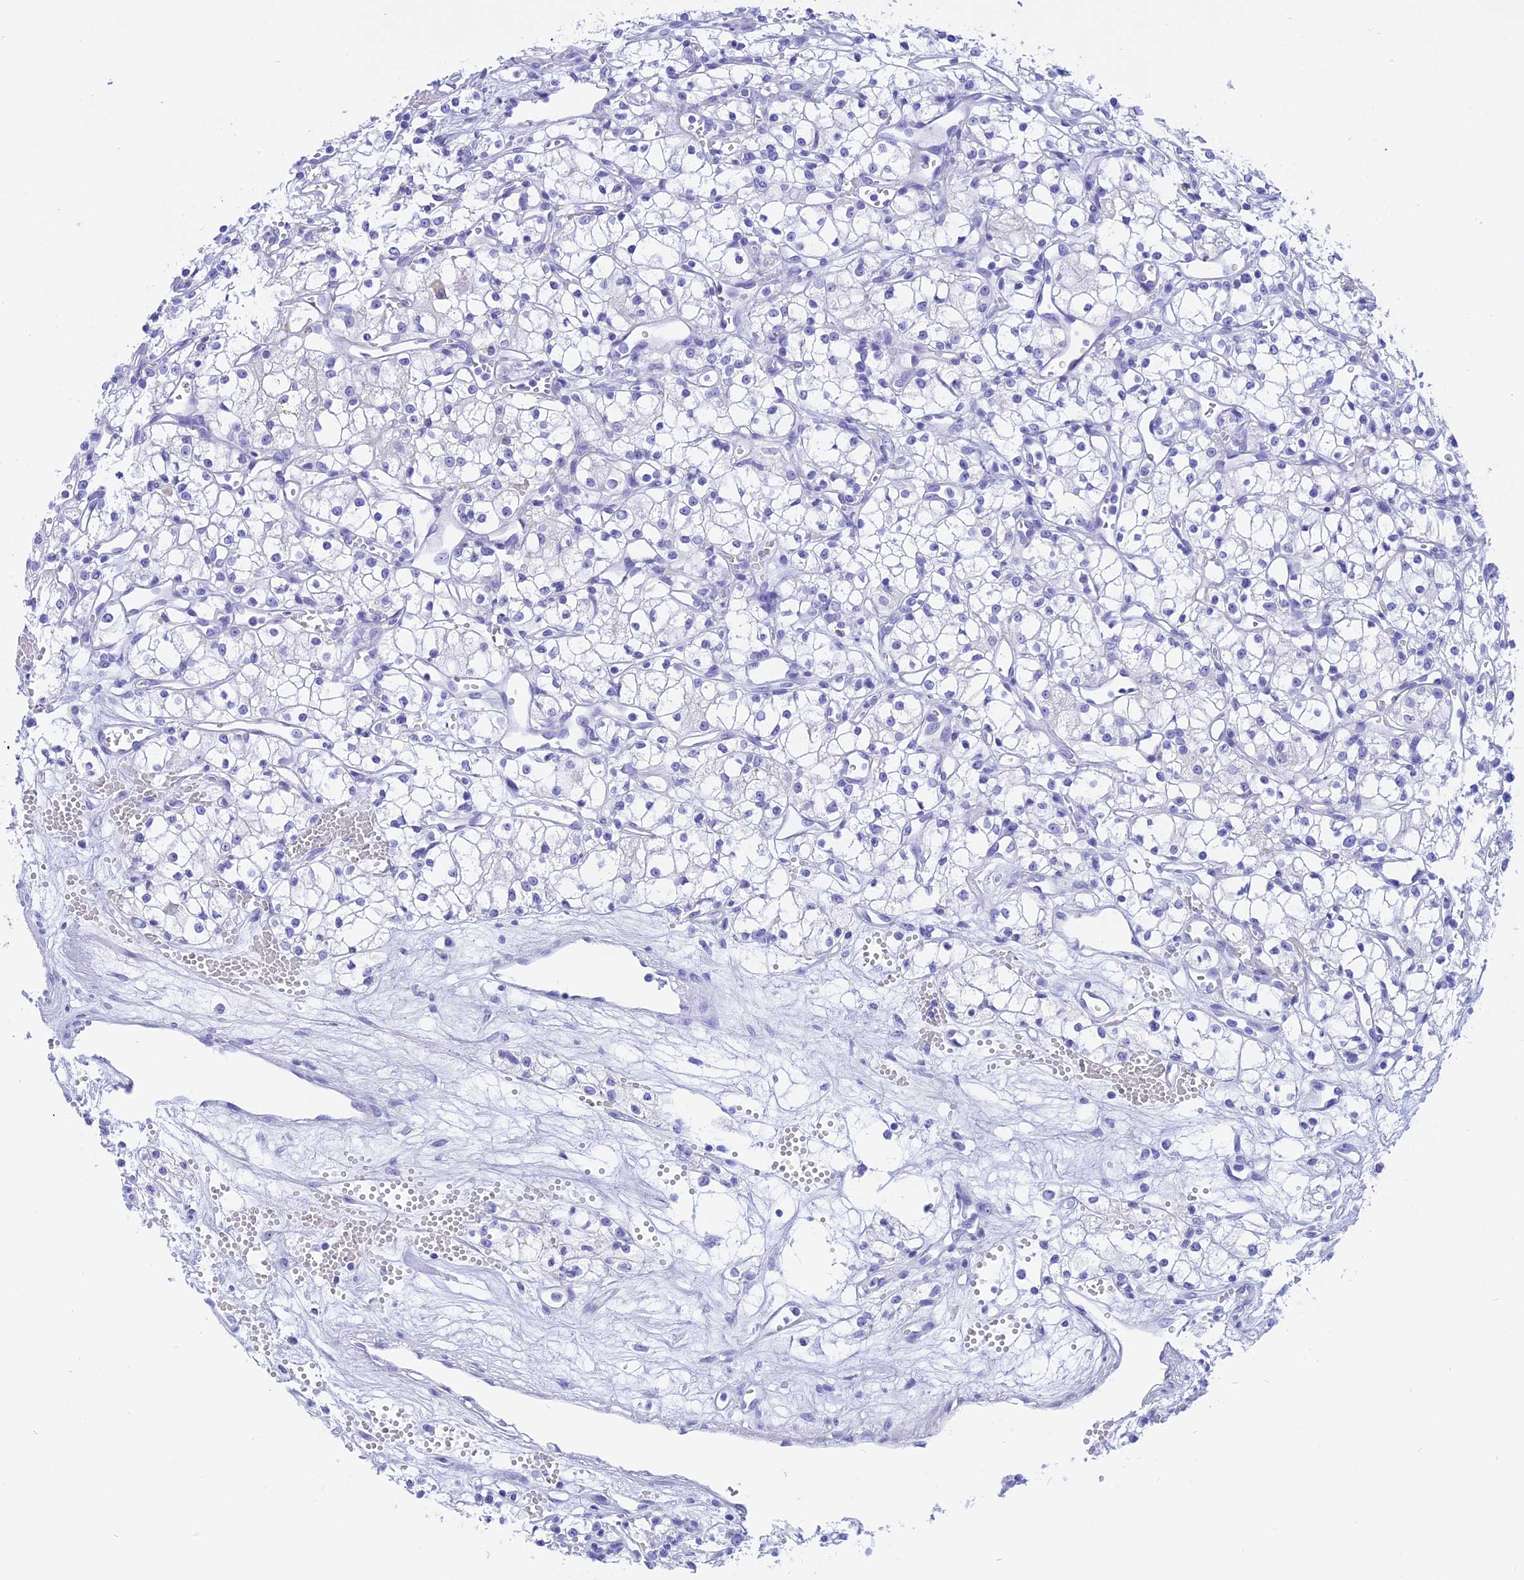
{"staining": {"intensity": "negative", "quantity": "none", "location": "none"}, "tissue": "renal cancer", "cell_type": "Tumor cells", "image_type": "cancer", "snomed": [{"axis": "morphology", "description": "Adenocarcinoma, NOS"}, {"axis": "topography", "description": "Kidney"}], "caption": "This is an immunohistochemistry (IHC) histopathology image of human renal adenocarcinoma. There is no positivity in tumor cells.", "gene": "ISCA1", "patient": {"sex": "male", "age": 59}}